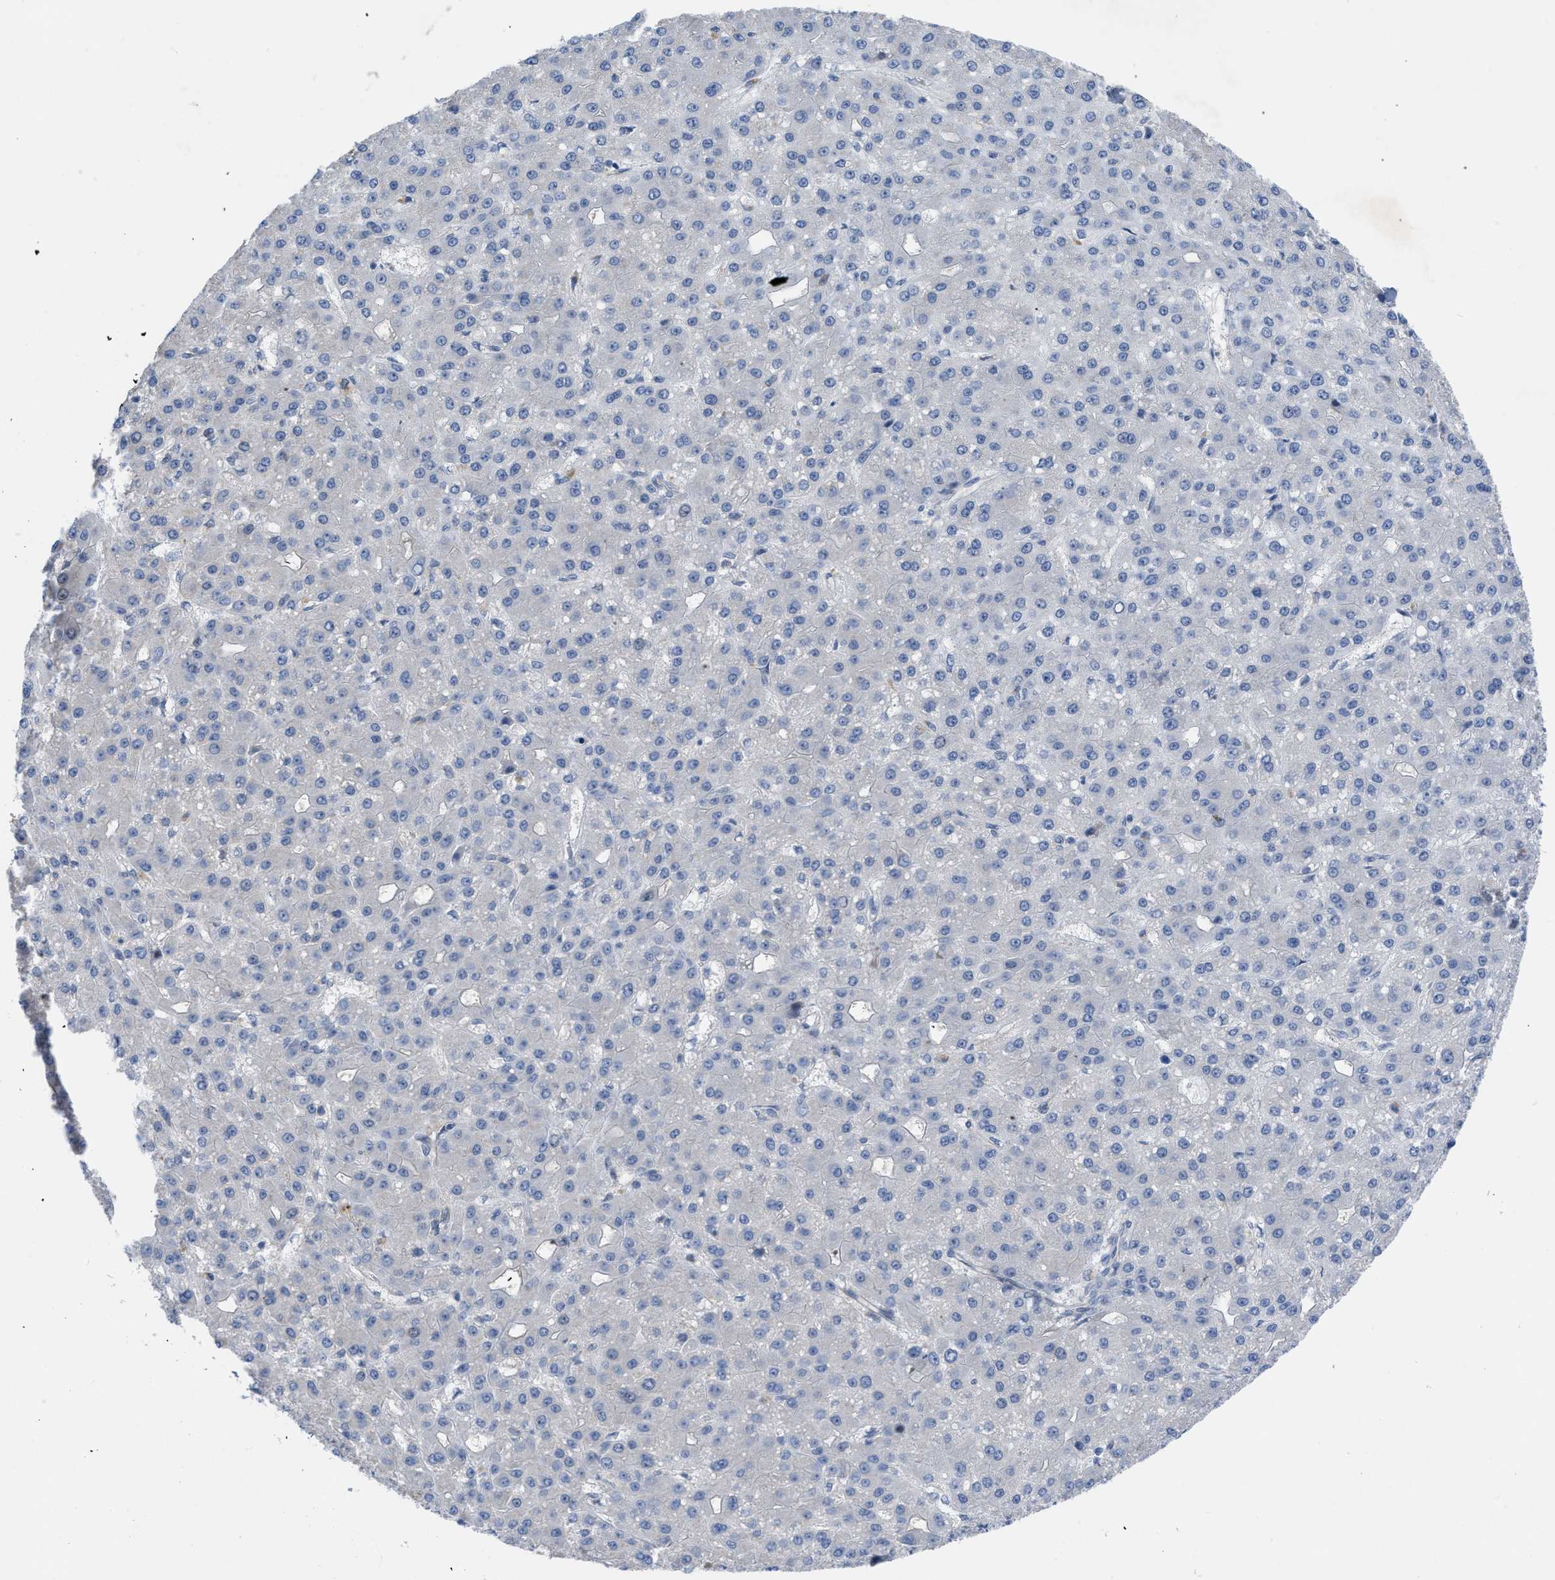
{"staining": {"intensity": "negative", "quantity": "none", "location": "none"}, "tissue": "liver cancer", "cell_type": "Tumor cells", "image_type": "cancer", "snomed": [{"axis": "morphology", "description": "Carcinoma, Hepatocellular, NOS"}, {"axis": "topography", "description": "Liver"}], "caption": "Immunohistochemistry (IHC) micrograph of neoplastic tissue: hepatocellular carcinoma (liver) stained with DAB (3,3'-diaminobenzidine) reveals no significant protein positivity in tumor cells.", "gene": "IL17RE", "patient": {"sex": "male", "age": 67}}